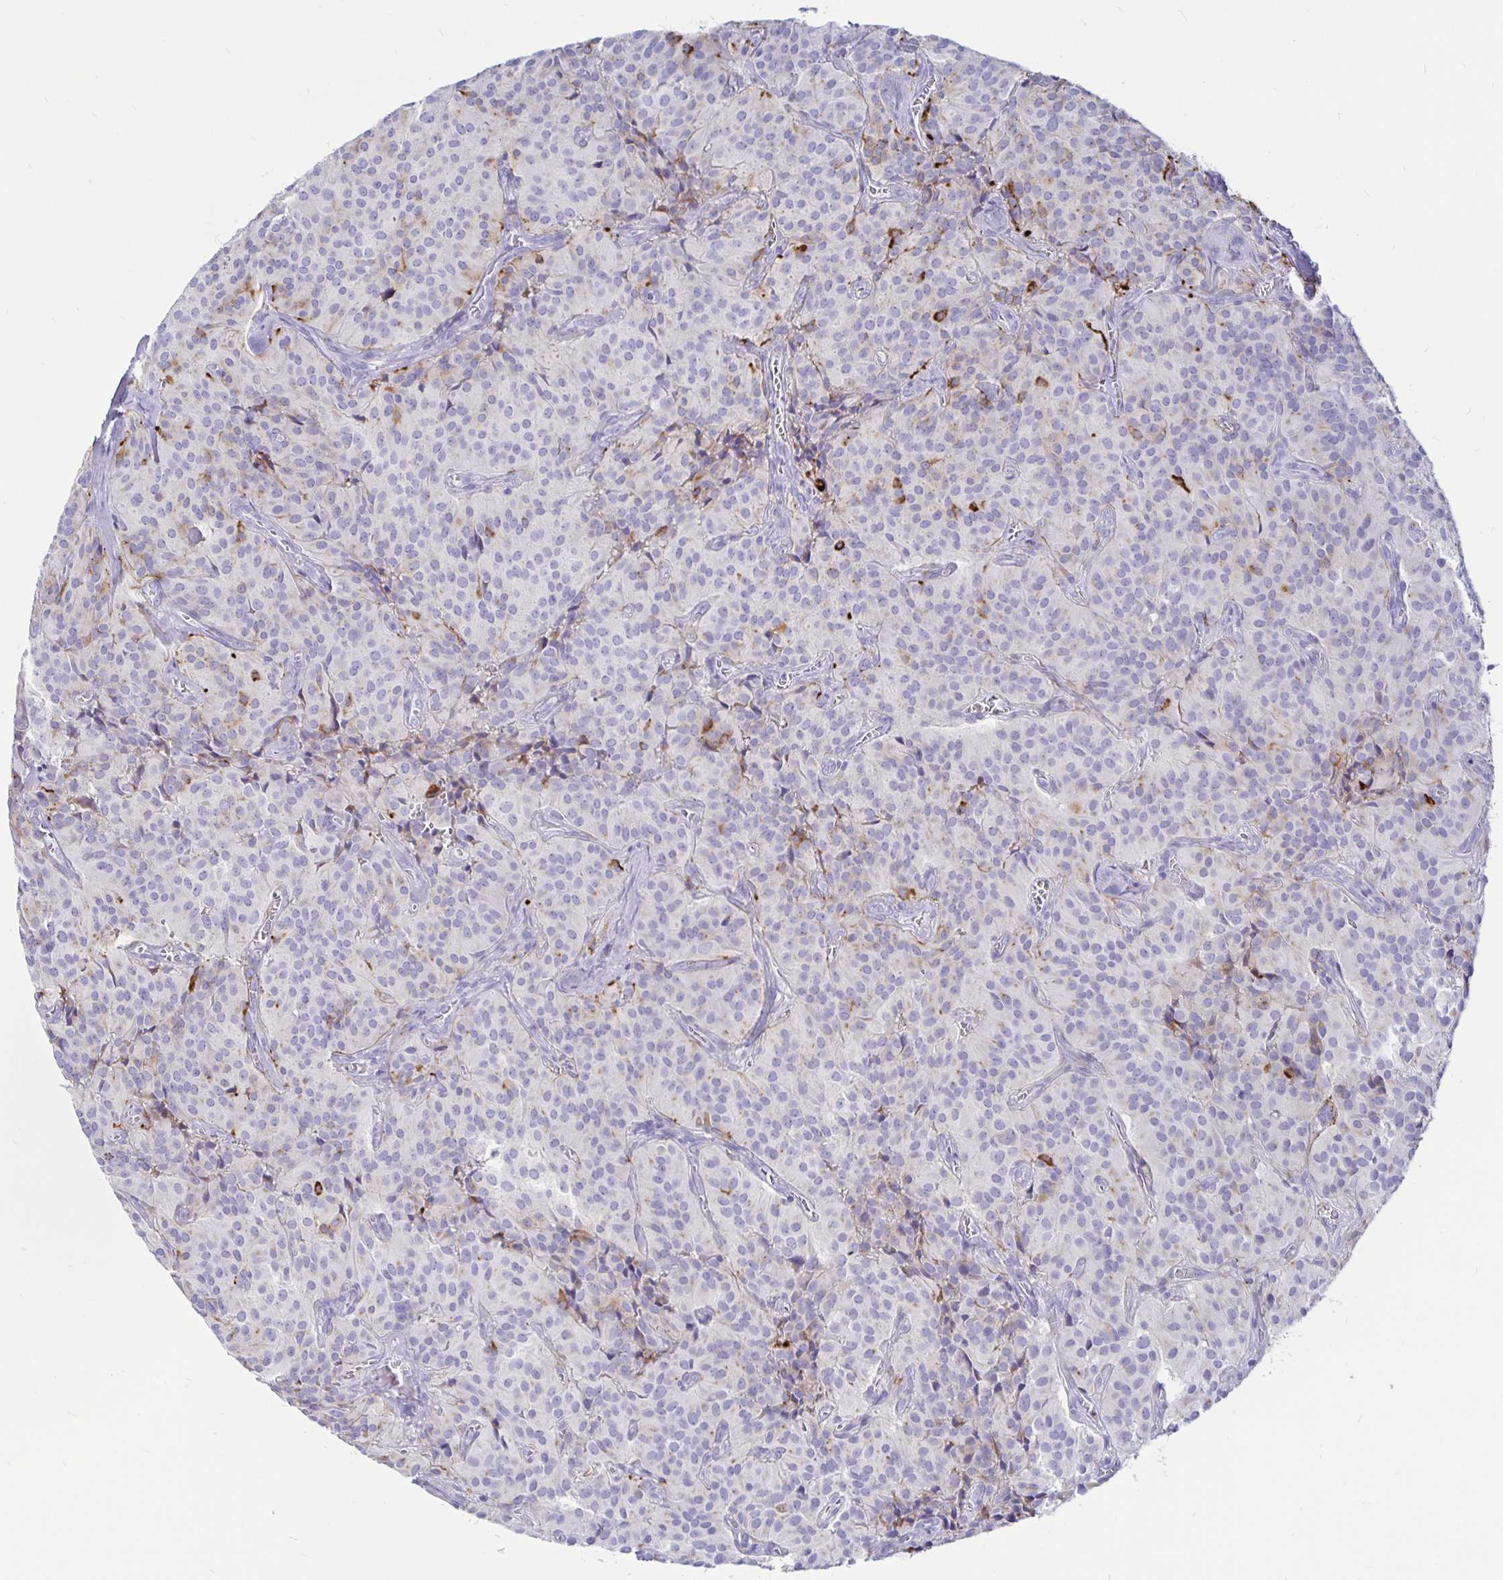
{"staining": {"intensity": "negative", "quantity": "none", "location": "none"}, "tissue": "glioma", "cell_type": "Tumor cells", "image_type": "cancer", "snomed": [{"axis": "morphology", "description": "Glioma, malignant, Low grade"}, {"axis": "topography", "description": "Brain"}], "caption": "Photomicrograph shows no protein staining in tumor cells of glioma tissue.", "gene": "TIMP1", "patient": {"sex": "male", "age": 42}}